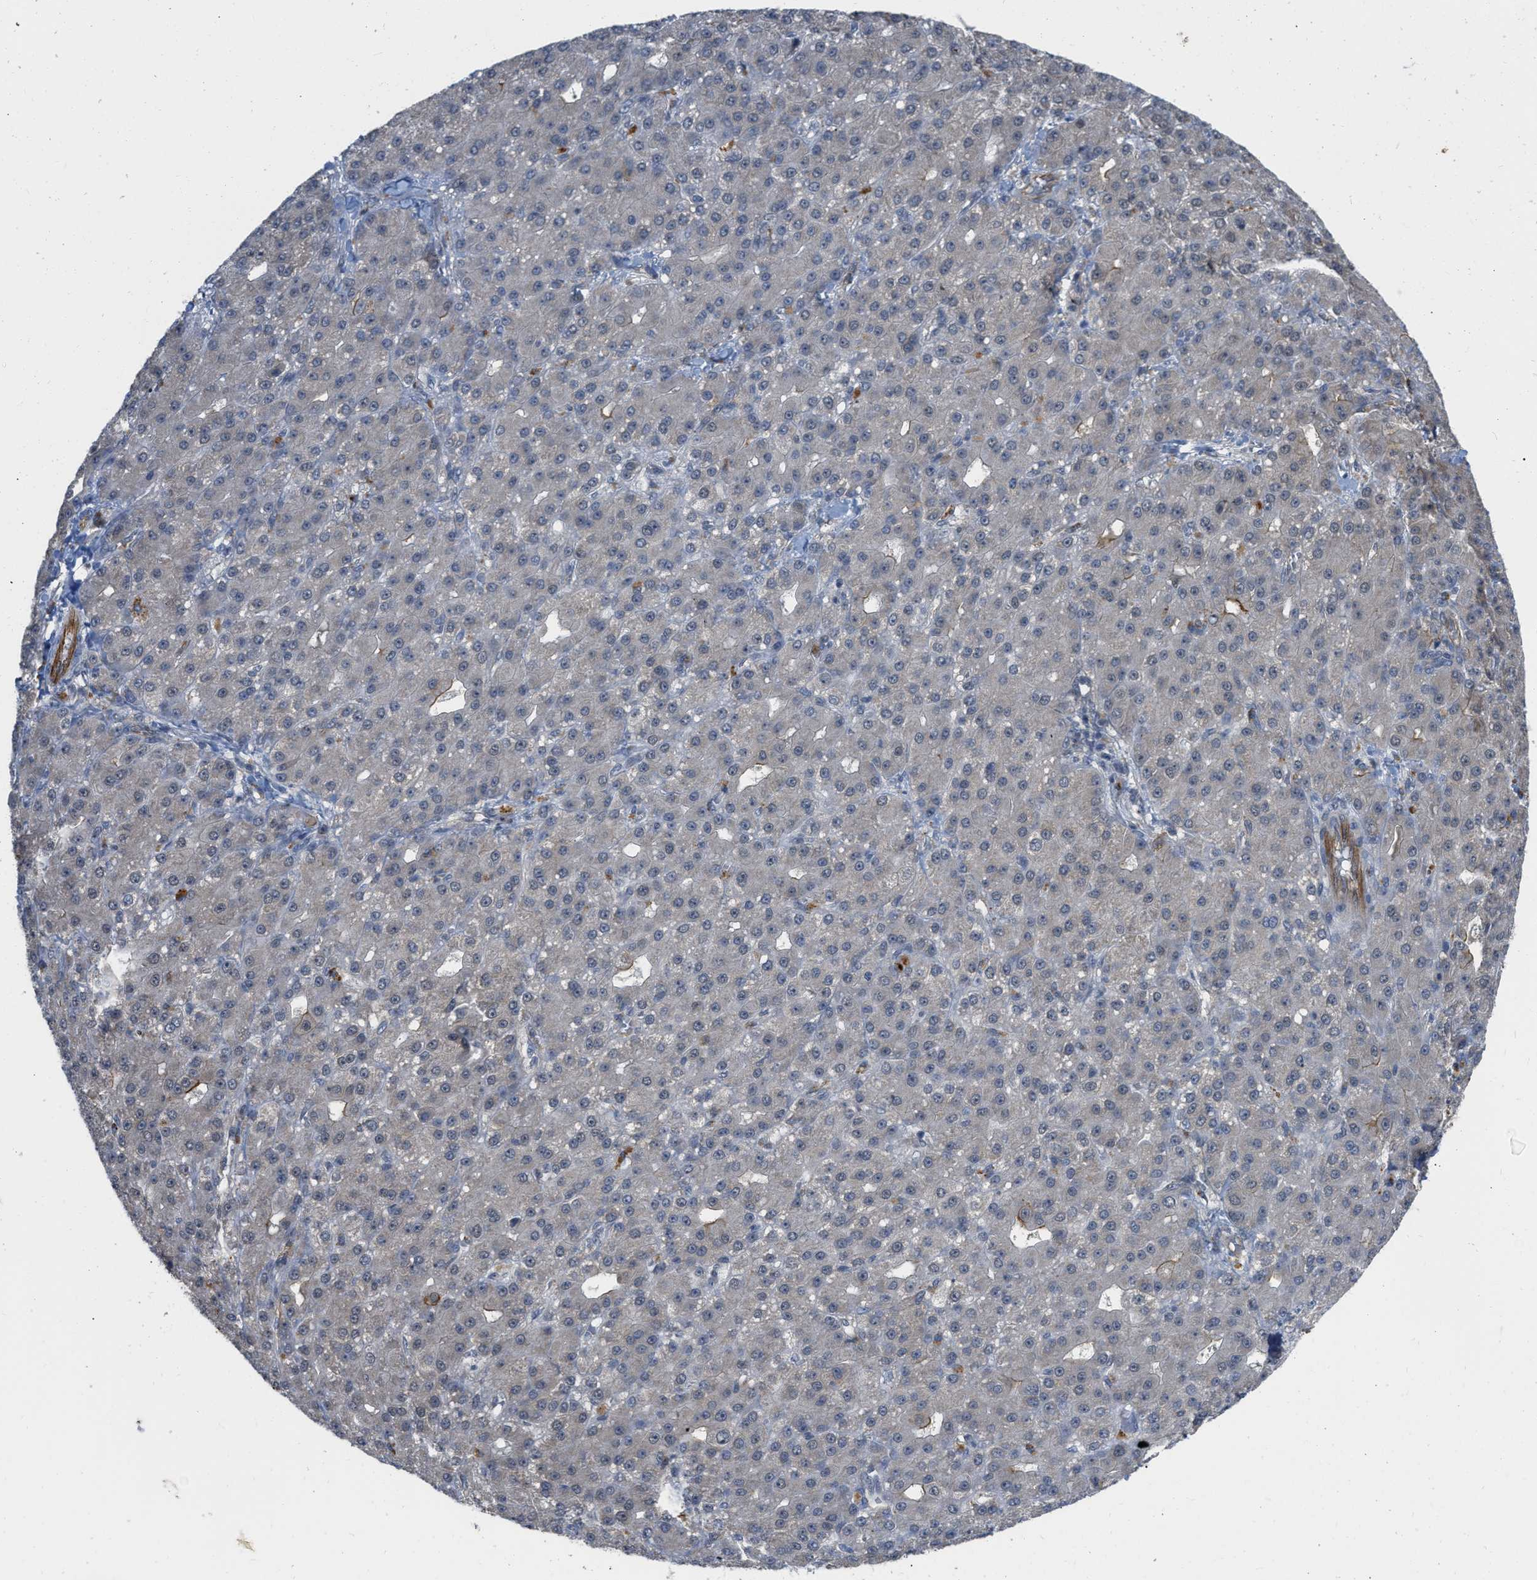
{"staining": {"intensity": "negative", "quantity": "none", "location": "none"}, "tissue": "liver cancer", "cell_type": "Tumor cells", "image_type": "cancer", "snomed": [{"axis": "morphology", "description": "Carcinoma, Hepatocellular, NOS"}, {"axis": "topography", "description": "Liver"}], "caption": "Tumor cells are negative for protein expression in human liver hepatocellular carcinoma.", "gene": "NAPEPLD", "patient": {"sex": "male", "age": 67}}